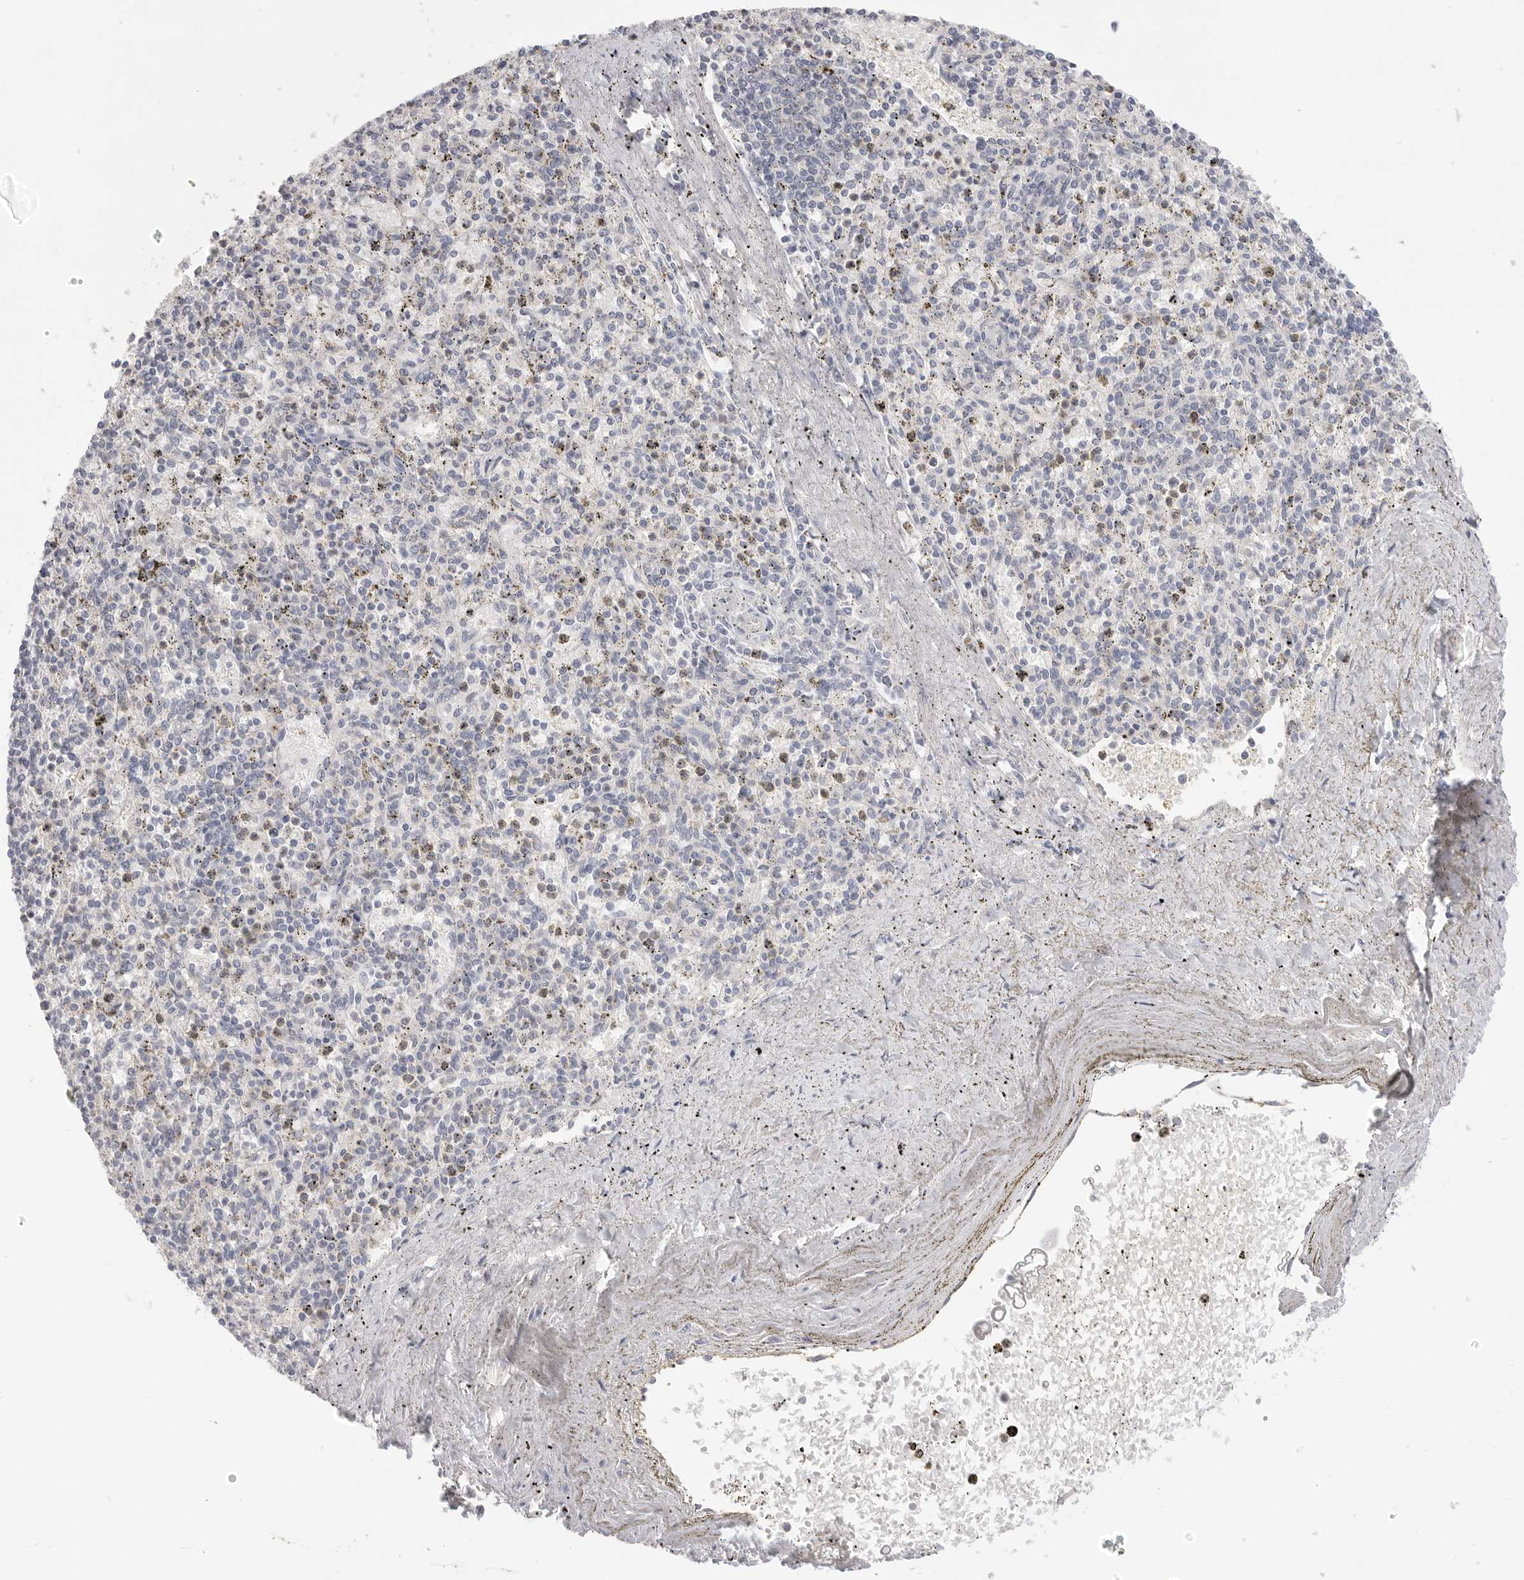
{"staining": {"intensity": "negative", "quantity": "none", "location": "none"}, "tissue": "spleen", "cell_type": "Cells in red pulp", "image_type": "normal", "snomed": [{"axis": "morphology", "description": "Normal tissue, NOS"}, {"axis": "topography", "description": "Spleen"}], "caption": "IHC of benign human spleen demonstrates no expression in cells in red pulp. (DAB (3,3'-diaminobenzidine) immunohistochemistry (IHC), high magnification).", "gene": "FBN2", "patient": {"sex": "male", "age": 72}}